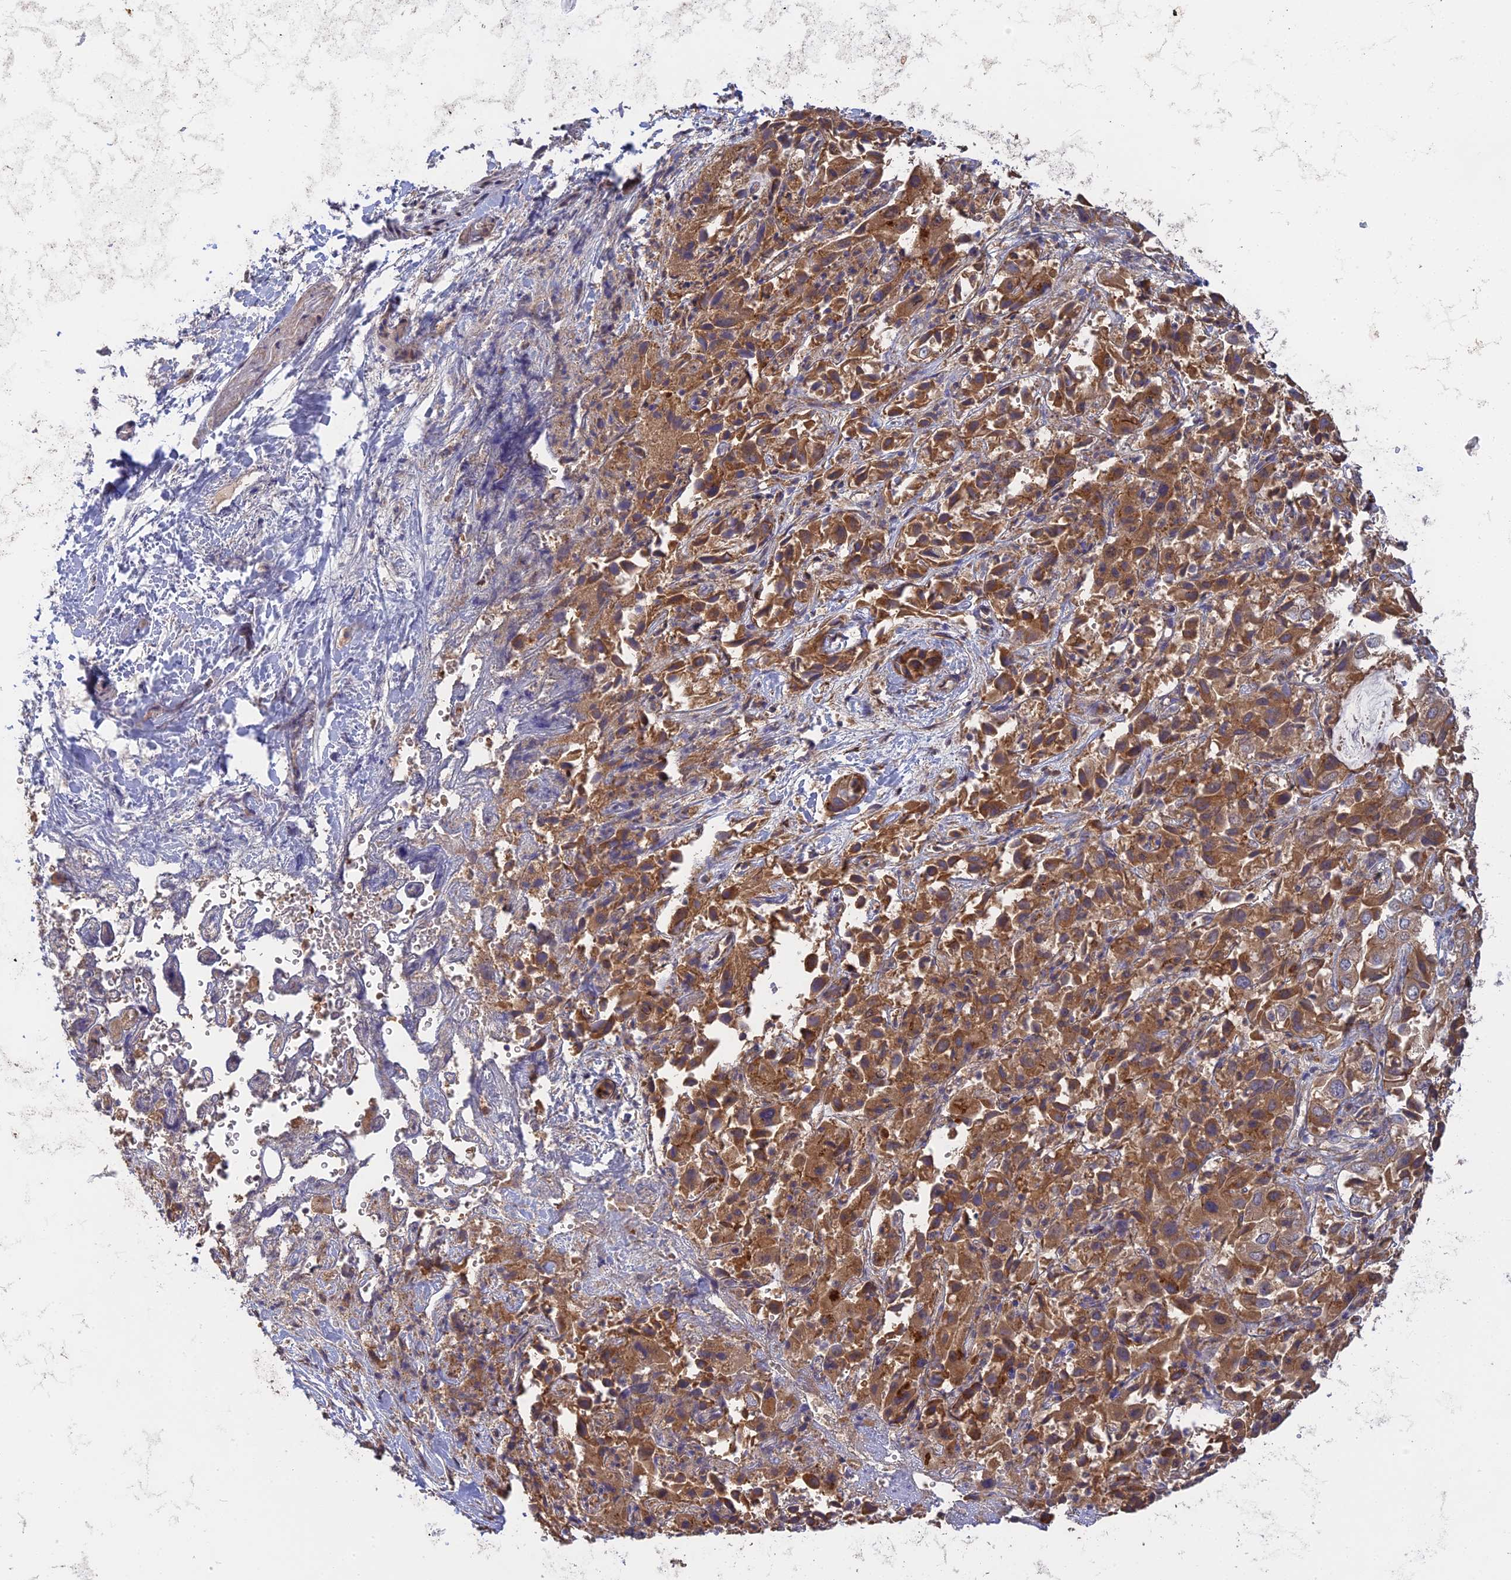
{"staining": {"intensity": "moderate", "quantity": ">75%", "location": "cytoplasmic/membranous"}, "tissue": "liver cancer", "cell_type": "Tumor cells", "image_type": "cancer", "snomed": [{"axis": "morphology", "description": "Cholangiocarcinoma"}, {"axis": "topography", "description": "Liver"}], "caption": "Immunohistochemistry (IHC) photomicrograph of human liver cholangiocarcinoma stained for a protein (brown), which exhibits medium levels of moderate cytoplasmic/membranous positivity in approximately >75% of tumor cells.", "gene": "ARHGAP40", "patient": {"sex": "female", "age": 52}}